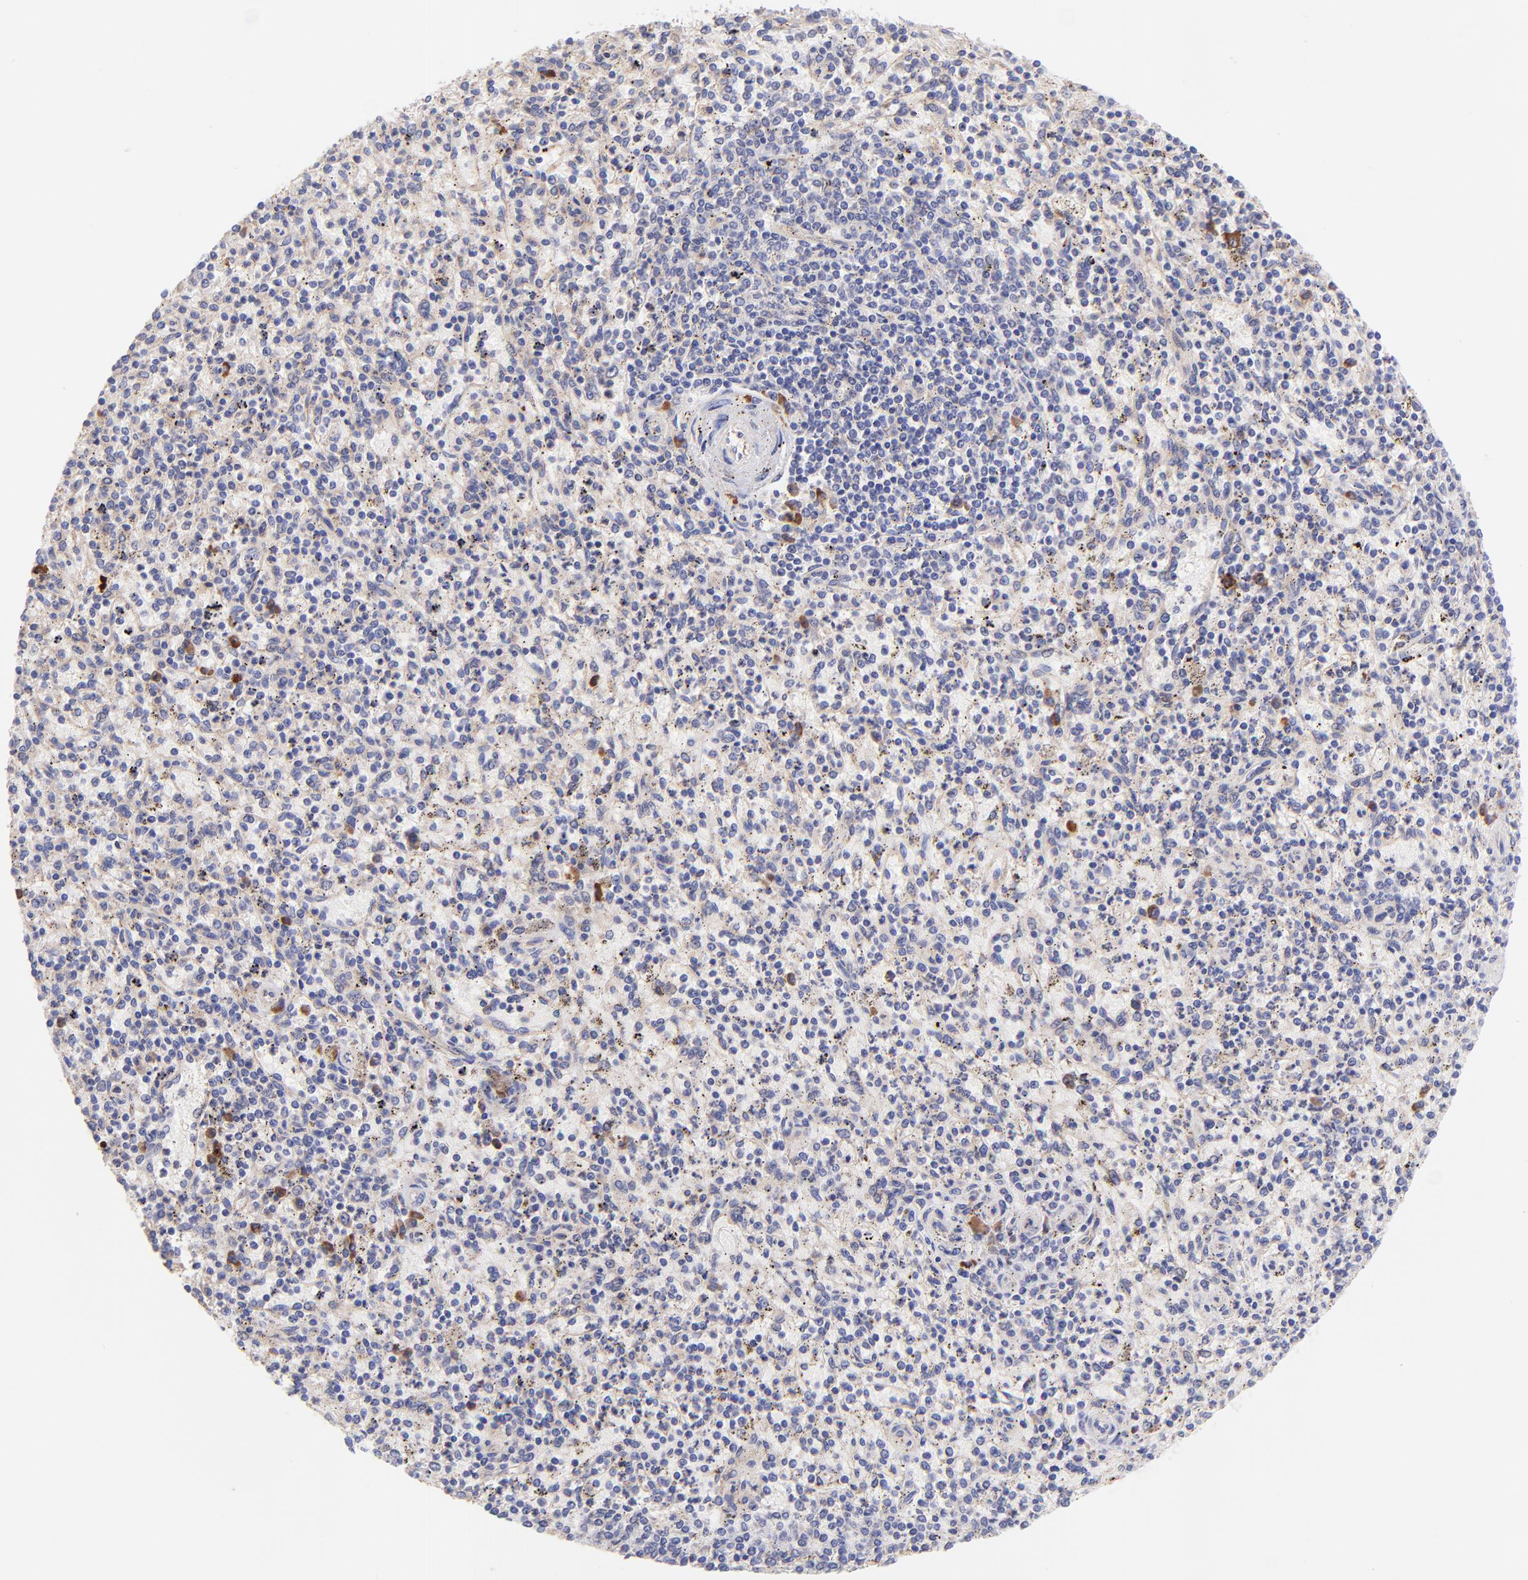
{"staining": {"intensity": "strong", "quantity": "<25%", "location": "cytoplasmic/membranous"}, "tissue": "spleen", "cell_type": "Cells in red pulp", "image_type": "normal", "snomed": [{"axis": "morphology", "description": "Normal tissue, NOS"}, {"axis": "topography", "description": "Spleen"}], "caption": "The micrograph exhibits a brown stain indicating the presence of a protein in the cytoplasmic/membranous of cells in red pulp in spleen.", "gene": "PREX1", "patient": {"sex": "male", "age": 72}}